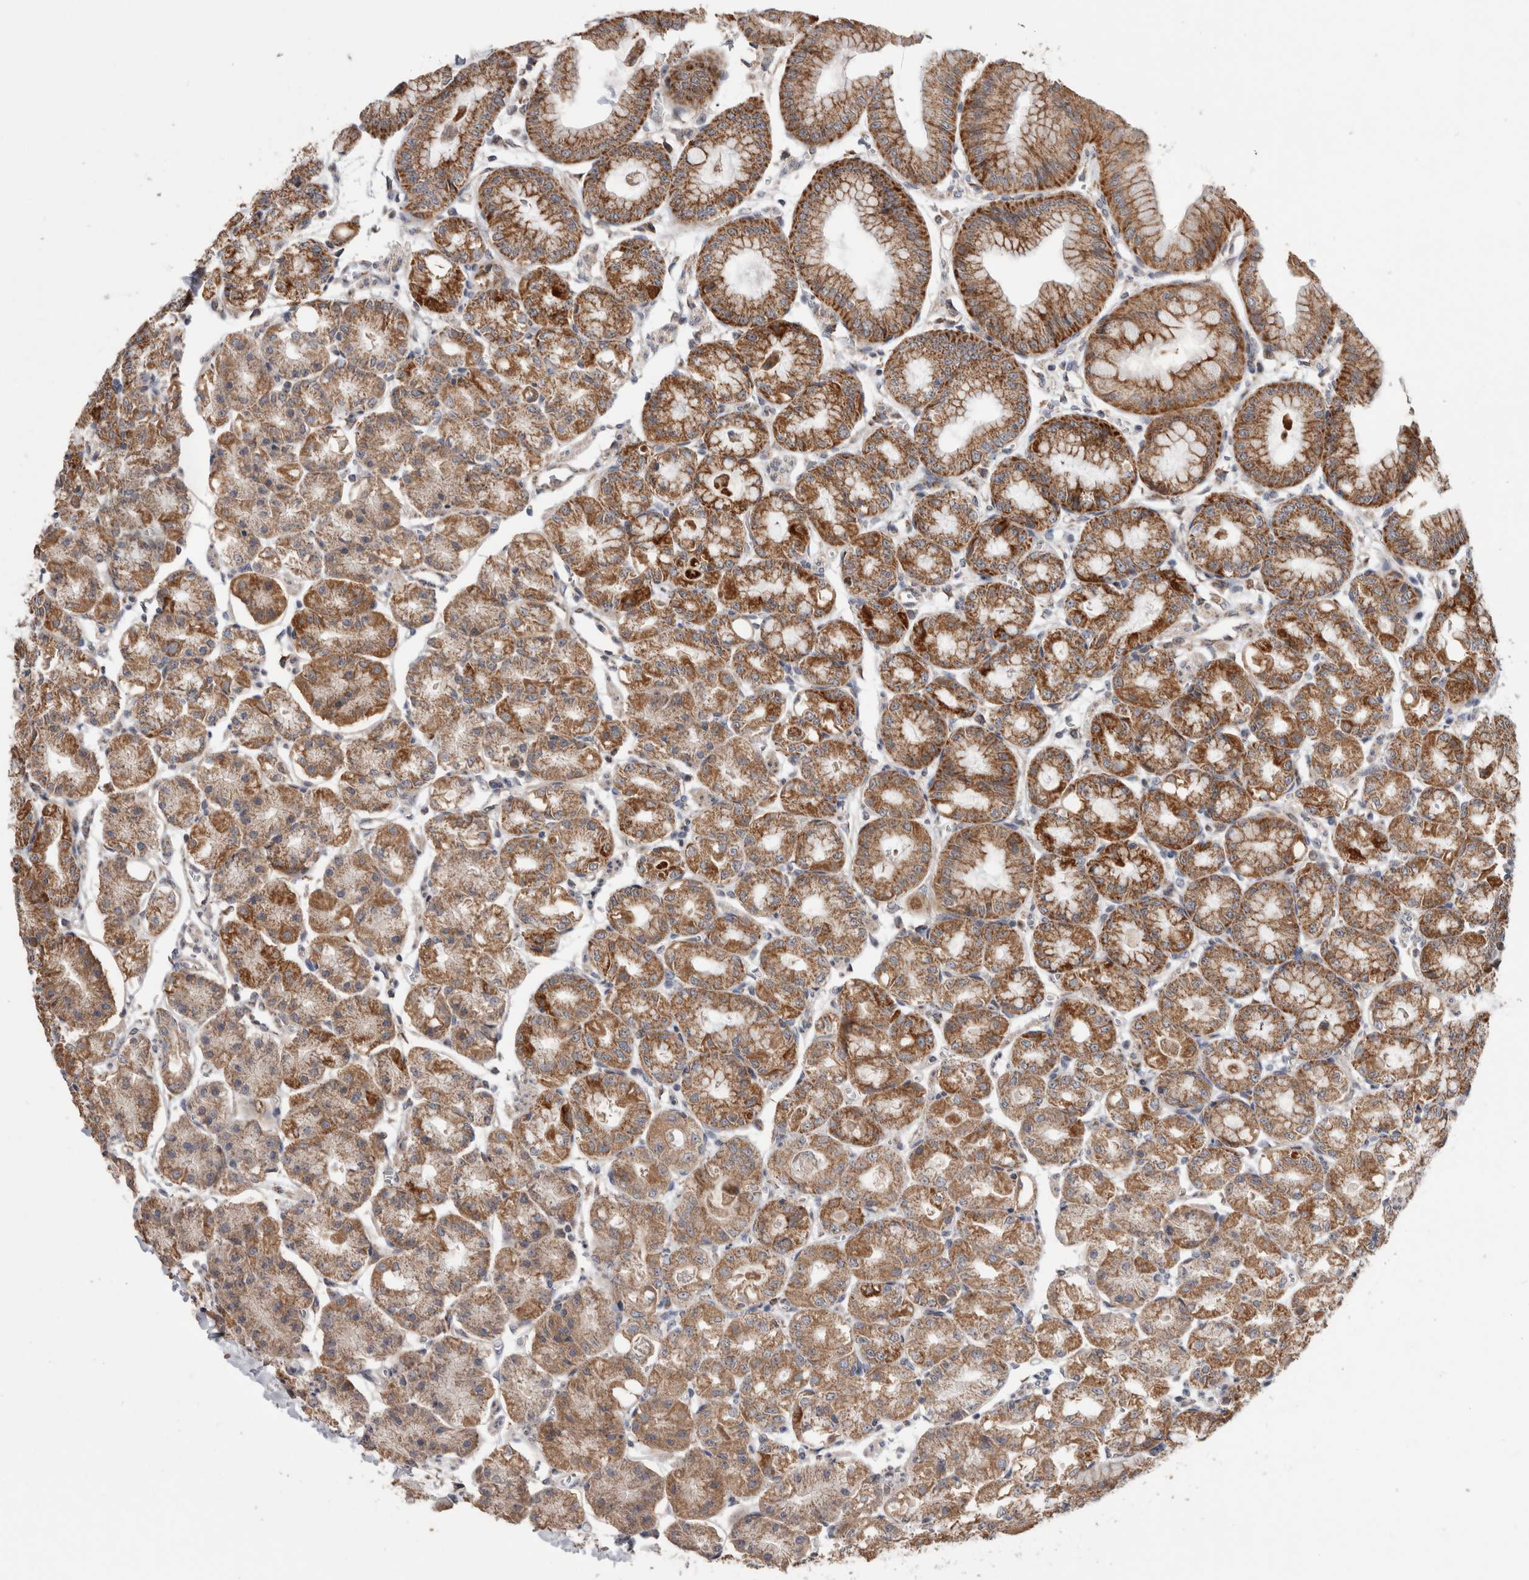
{"staining": {"intensity": "moderate", "quantity": ">75%", "location": "cytoplasmic/membranous"}, "tissue": "stomach", "cell_type": "Glandular cells", "image_type": "normal", "snomed": [{"axis": "morphology", "description": "Normal tissue, NOS"}, {"axis": "topography", "description": "Stomach, lower"}], "caption": "IHC photomicrograph of benign stomach: human stomach stained using immunohistochemistry exhibits medium levels of moderate protein expression localized specifically in the cytoplasmic/membranous of glandular cells, appearing as a cytoplasmic/membranous brown color.", "gene": "MRPL37", "patient": {"sex": "male", "age": 71}}